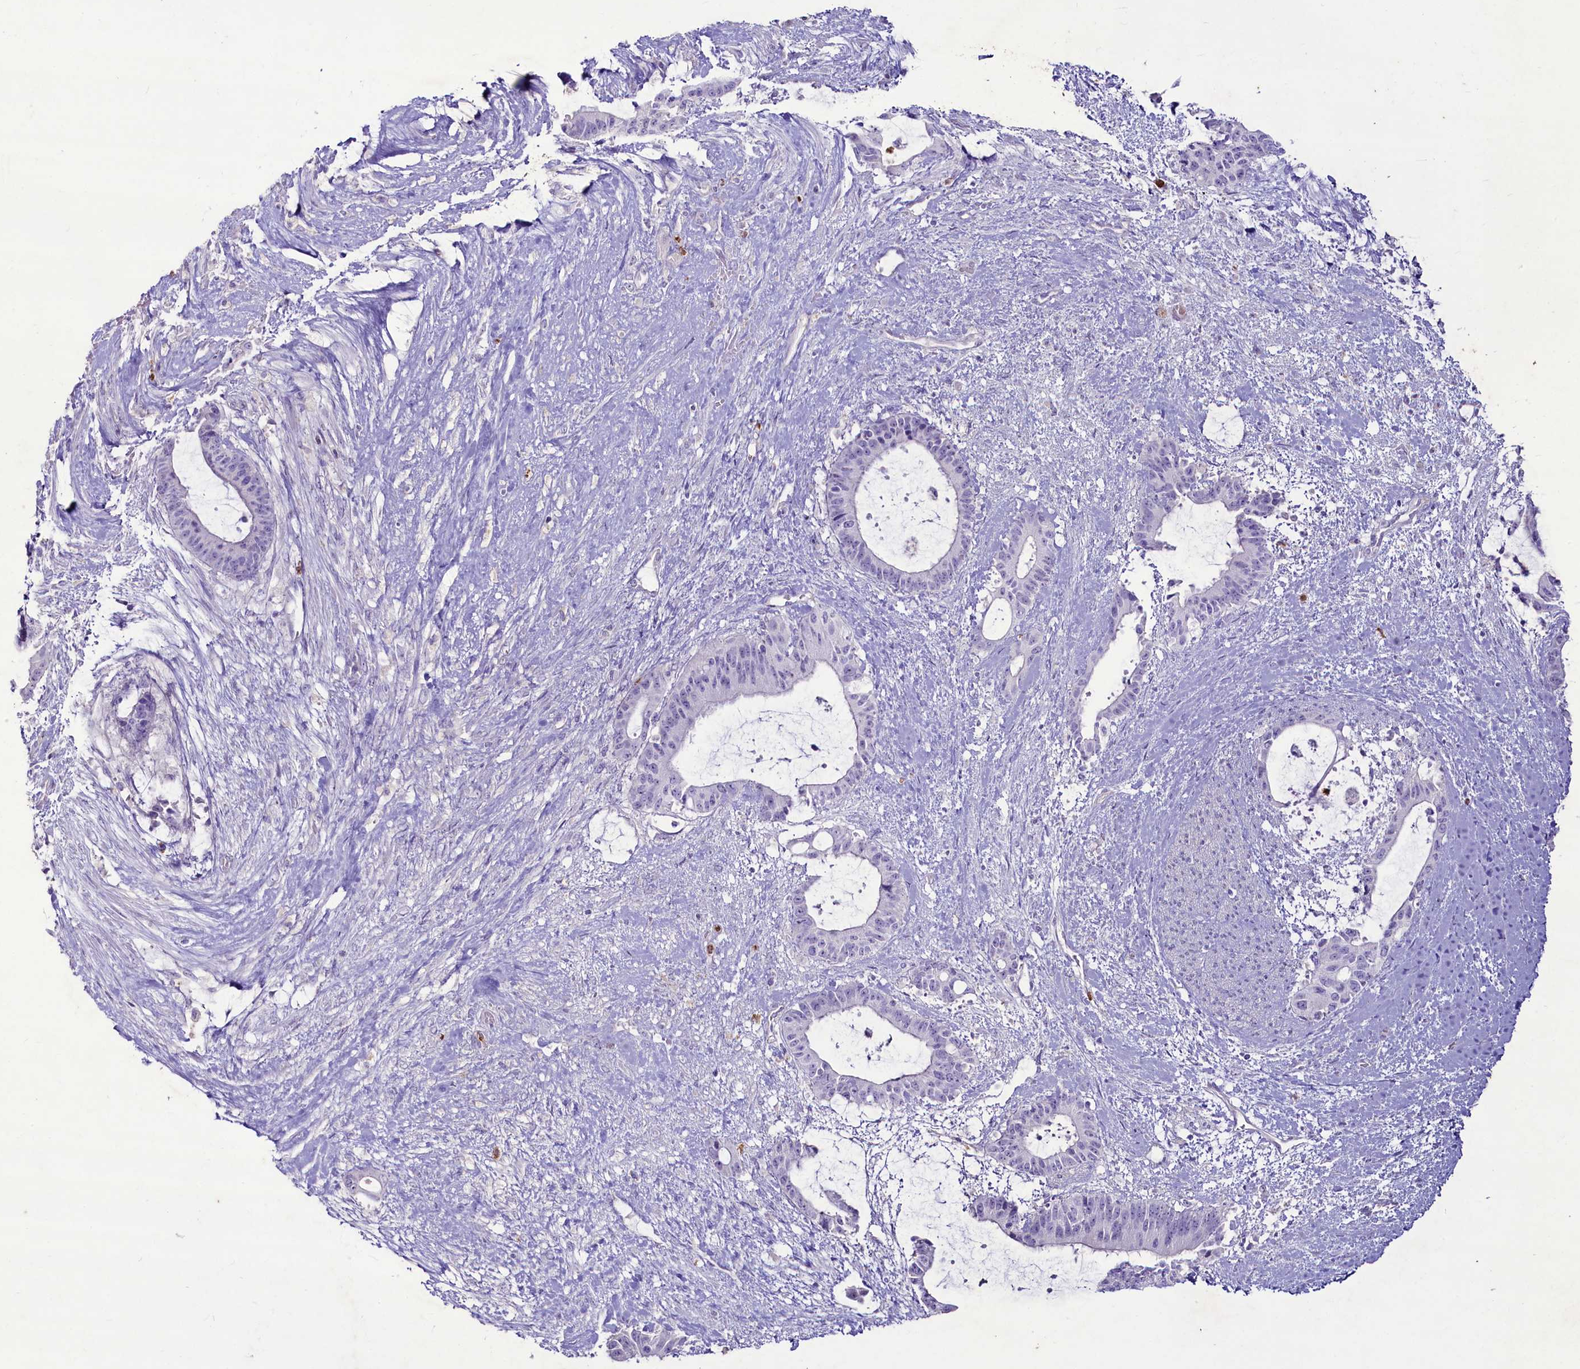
{"staining": {"intensity": "negative", "quantity": "none", "location": "none"}, "tissue": "liver cancer", "cell_type": "Tumor cells", "image_type": "cancer", "snomed": [{"axis": "morphology", "description": "Normal tissue, NOS"}, {"axis": "morphology", "description": "Cholangiocarcinoma"}, {"axis": "topography", "description": "Liver"}, {"axis": "topography", "description": "Peripheral nerve tissue"}], "caption": "DAB immunohistochemical staining of liver cancer (cholangiocarcinoma) exhibits no significant positivity in tumor cells.", "gene": "FAM209B", "patient": {"sex": "female", "age": 73}}